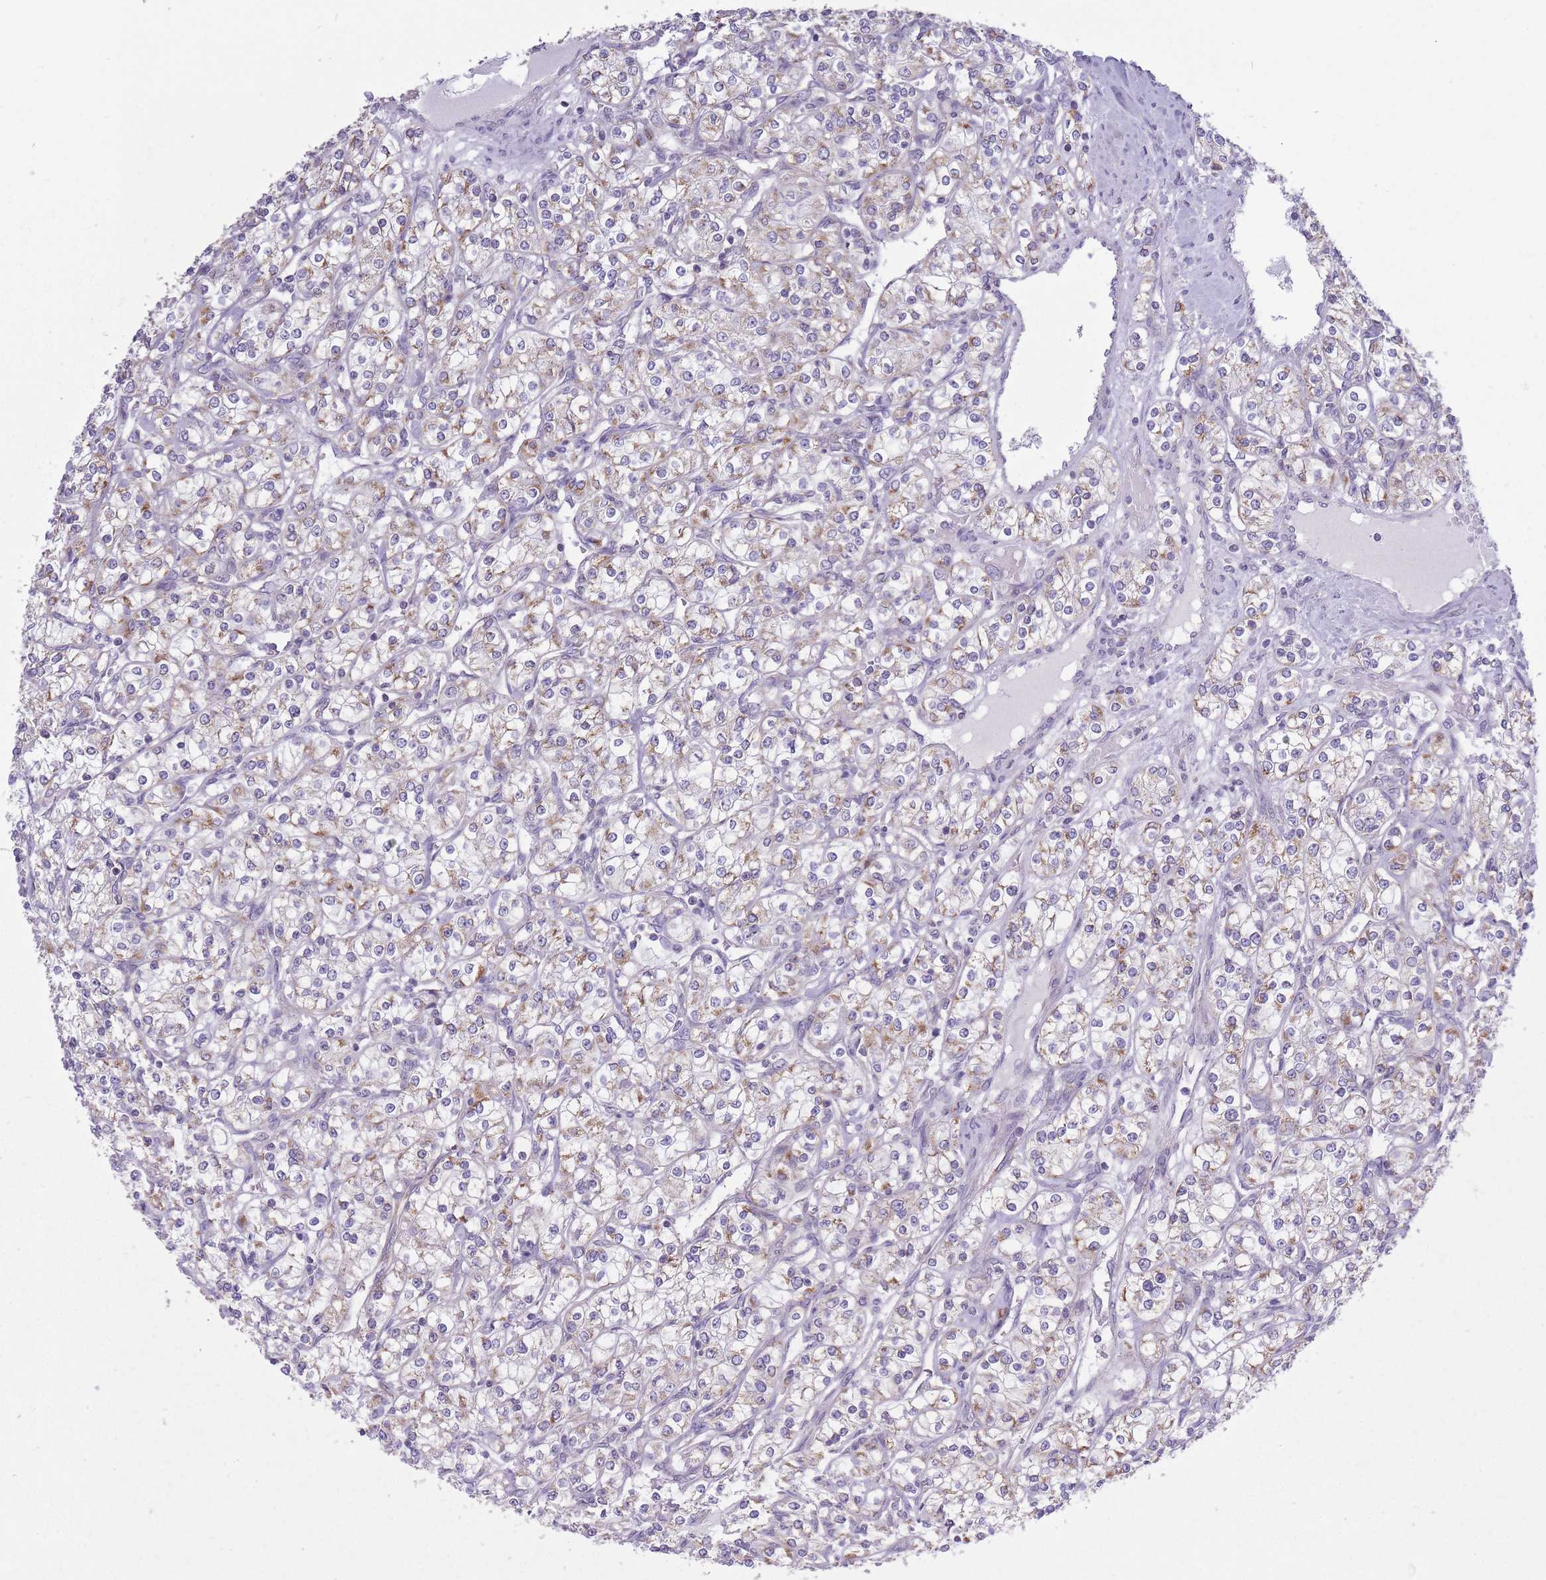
{"staining": {"intensity": "moderate", "quantity": ">75%", "location": "cytoplasmic/membranous"}, "tissue": "renal cancer", "cell_type": "Tumor cells", "image_type": "cancer", "snomed": [{"axis": "morphology", "description": "Adenocarcinoma, NOS"}, {"axis": "topography", "description": "Kidney"}], "caption": "This is a histology image of immunohistochemistry staining of renal adenocarcinoma, which shows moderate expression in the cytoplasmic/membranous of tumor cells.", "gene": "ZBTB24", "patient": {"sex": "male", "age": 77}}